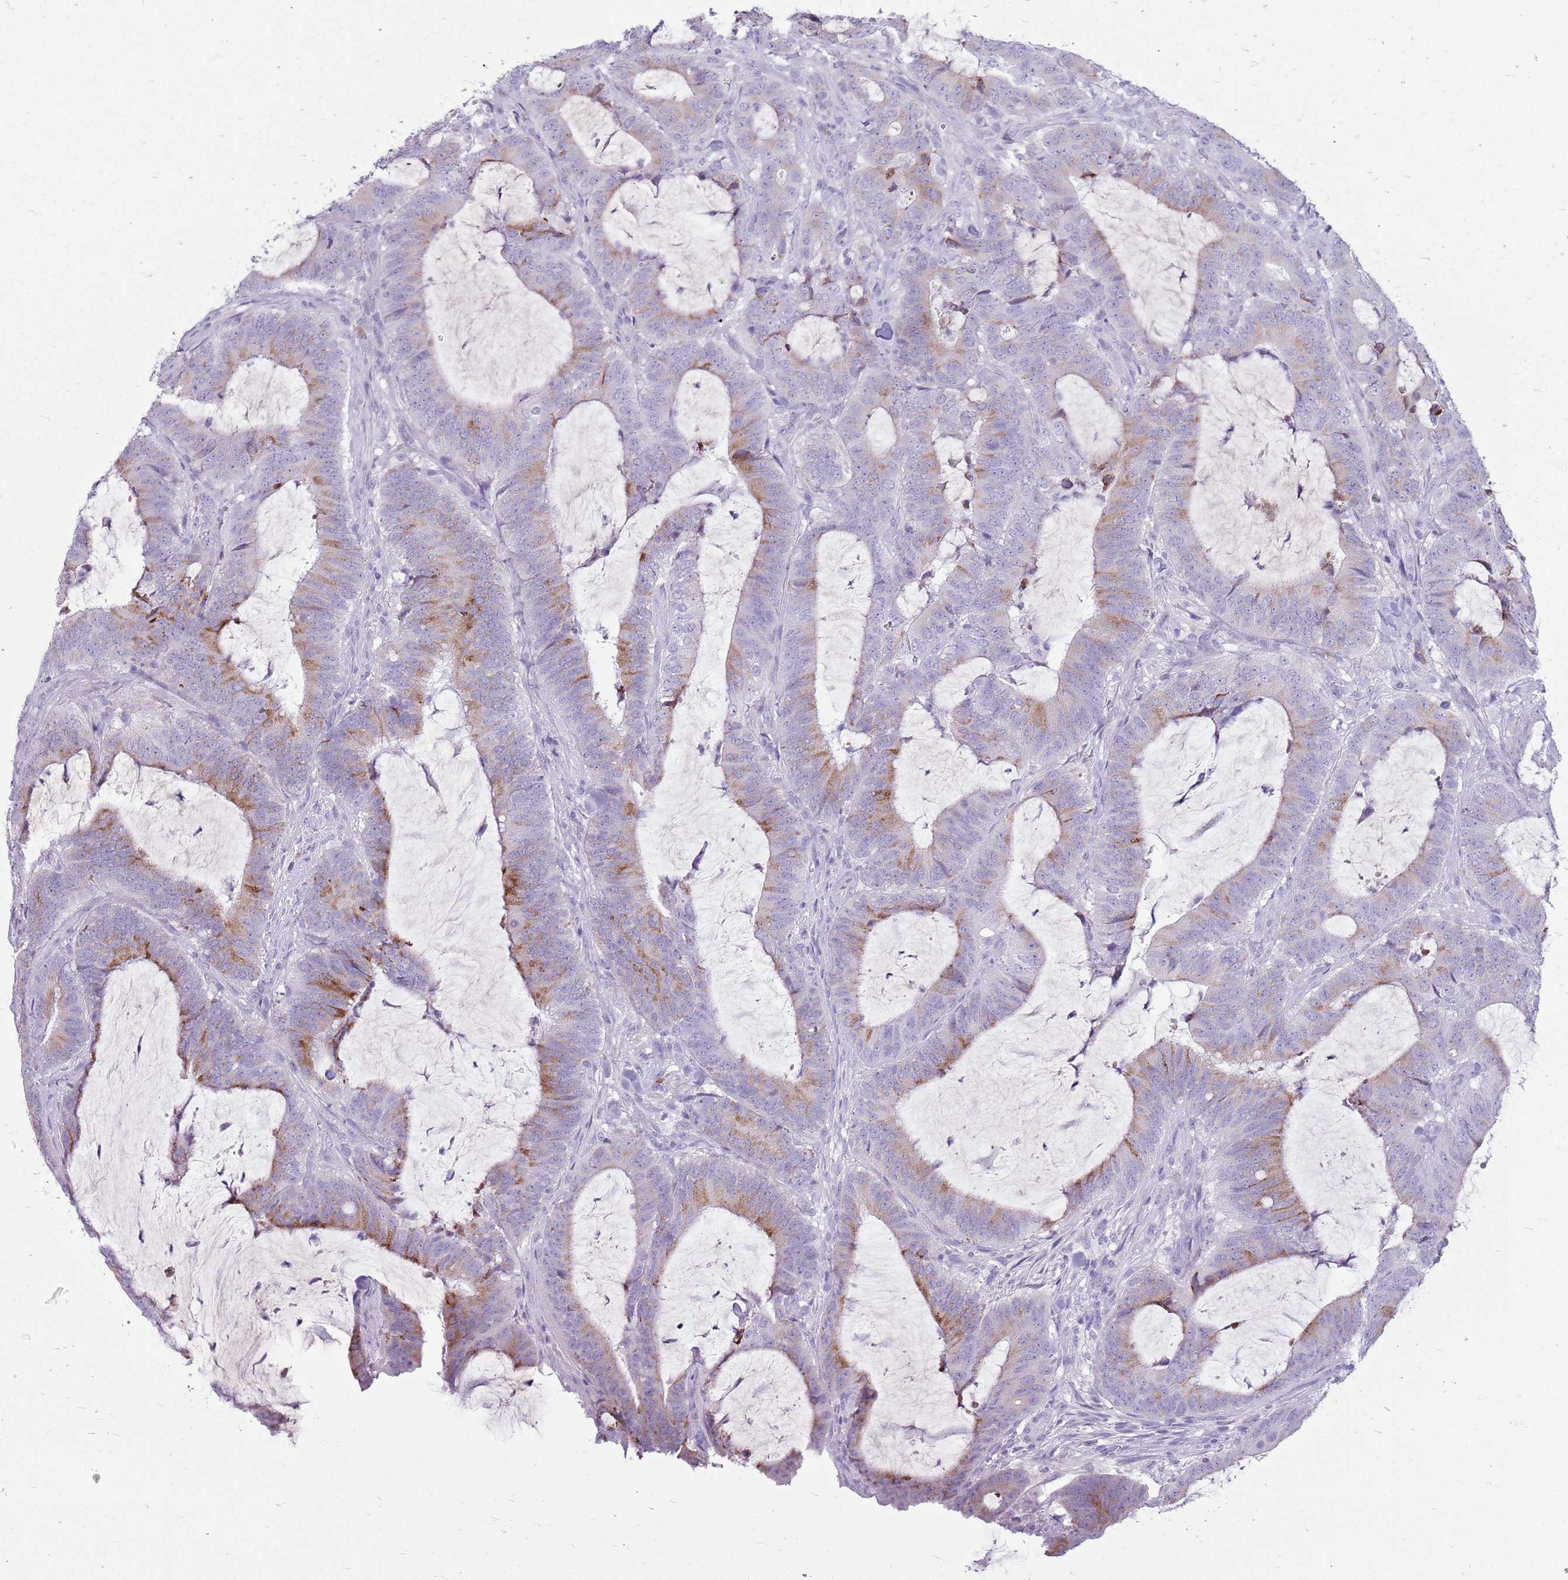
{"staining": {"intensity": "moderate", "quantity": "<25%", "location": "cytoplasmic/membranous"}, "tissue": "colorectal cancer", "cell_type": "Tumor cells", "image_type": "cancer", "snomed": [{"axis": "morphology", "description": "Adenocarcinoma, NOS"}, {"axis": "topography", "description": "Colon"}], "caption": "Approximately <25% of tumor cells in adenocarcinoma (colorectal) exhibit moderate cytoplasmic/membranous protein staining as visualized by brown immunohistochemical staining.", "gene": "ZNF425", "patient": {"sex": "female", "age": 43}}